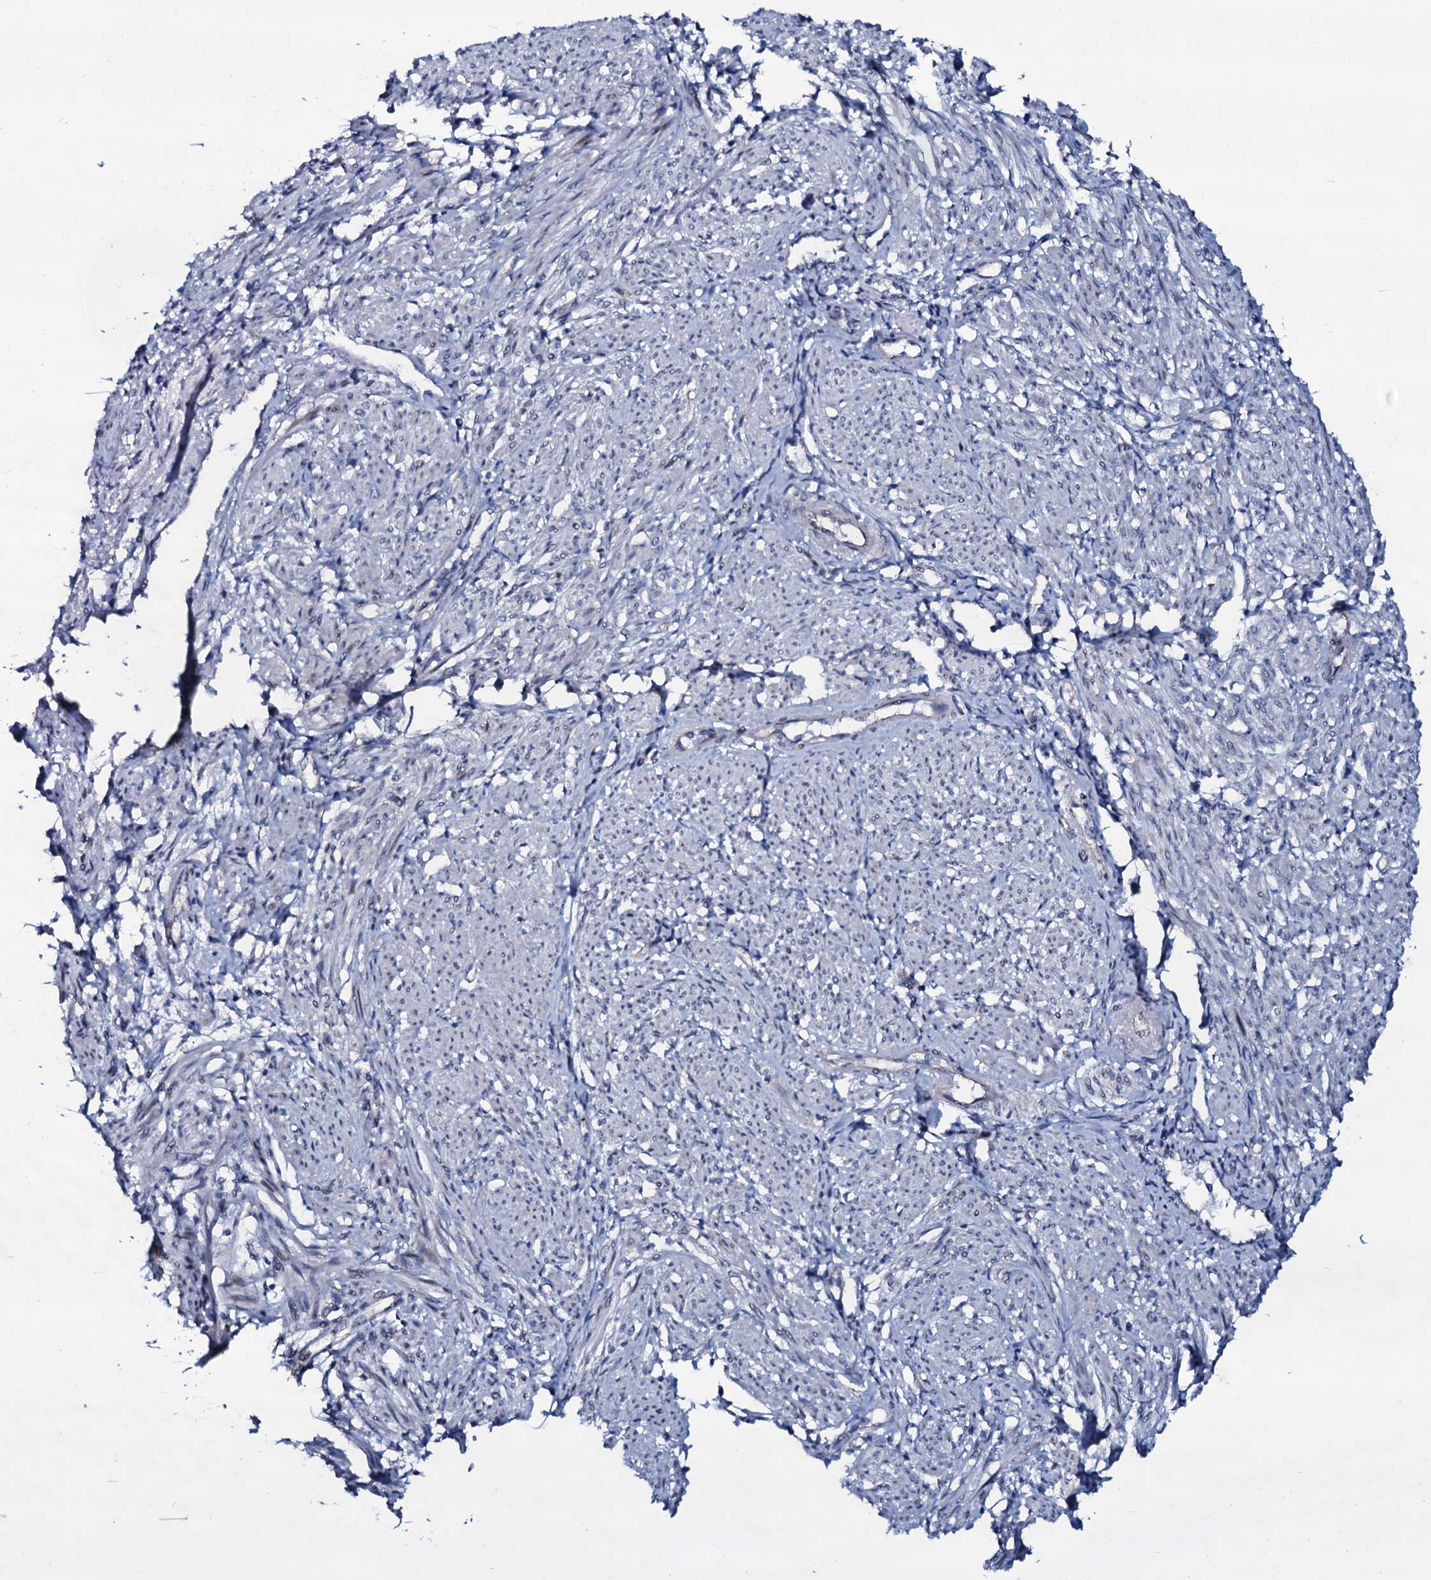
{"staining": {"intensity": "weak", "quantity": "<25%", "location": "cytoplasmic/membranous"}, "tissue": "smooth muscle", "cell_type": "Smooth muscle cells", "image_type": "normal", "snomed": [{"axis": "morphology", "description": "Normal tissue, NOS"}, {"axis": "topography", "description": "Smooth muscle"}], "caption": "Immunohistochemistry image of benign human smooth muscle stained for a protein (brown), which reveals no positivity in smooth muscle cells.", "gene": "WIPF3", "patient": {"sex": "female", "age": 39}}